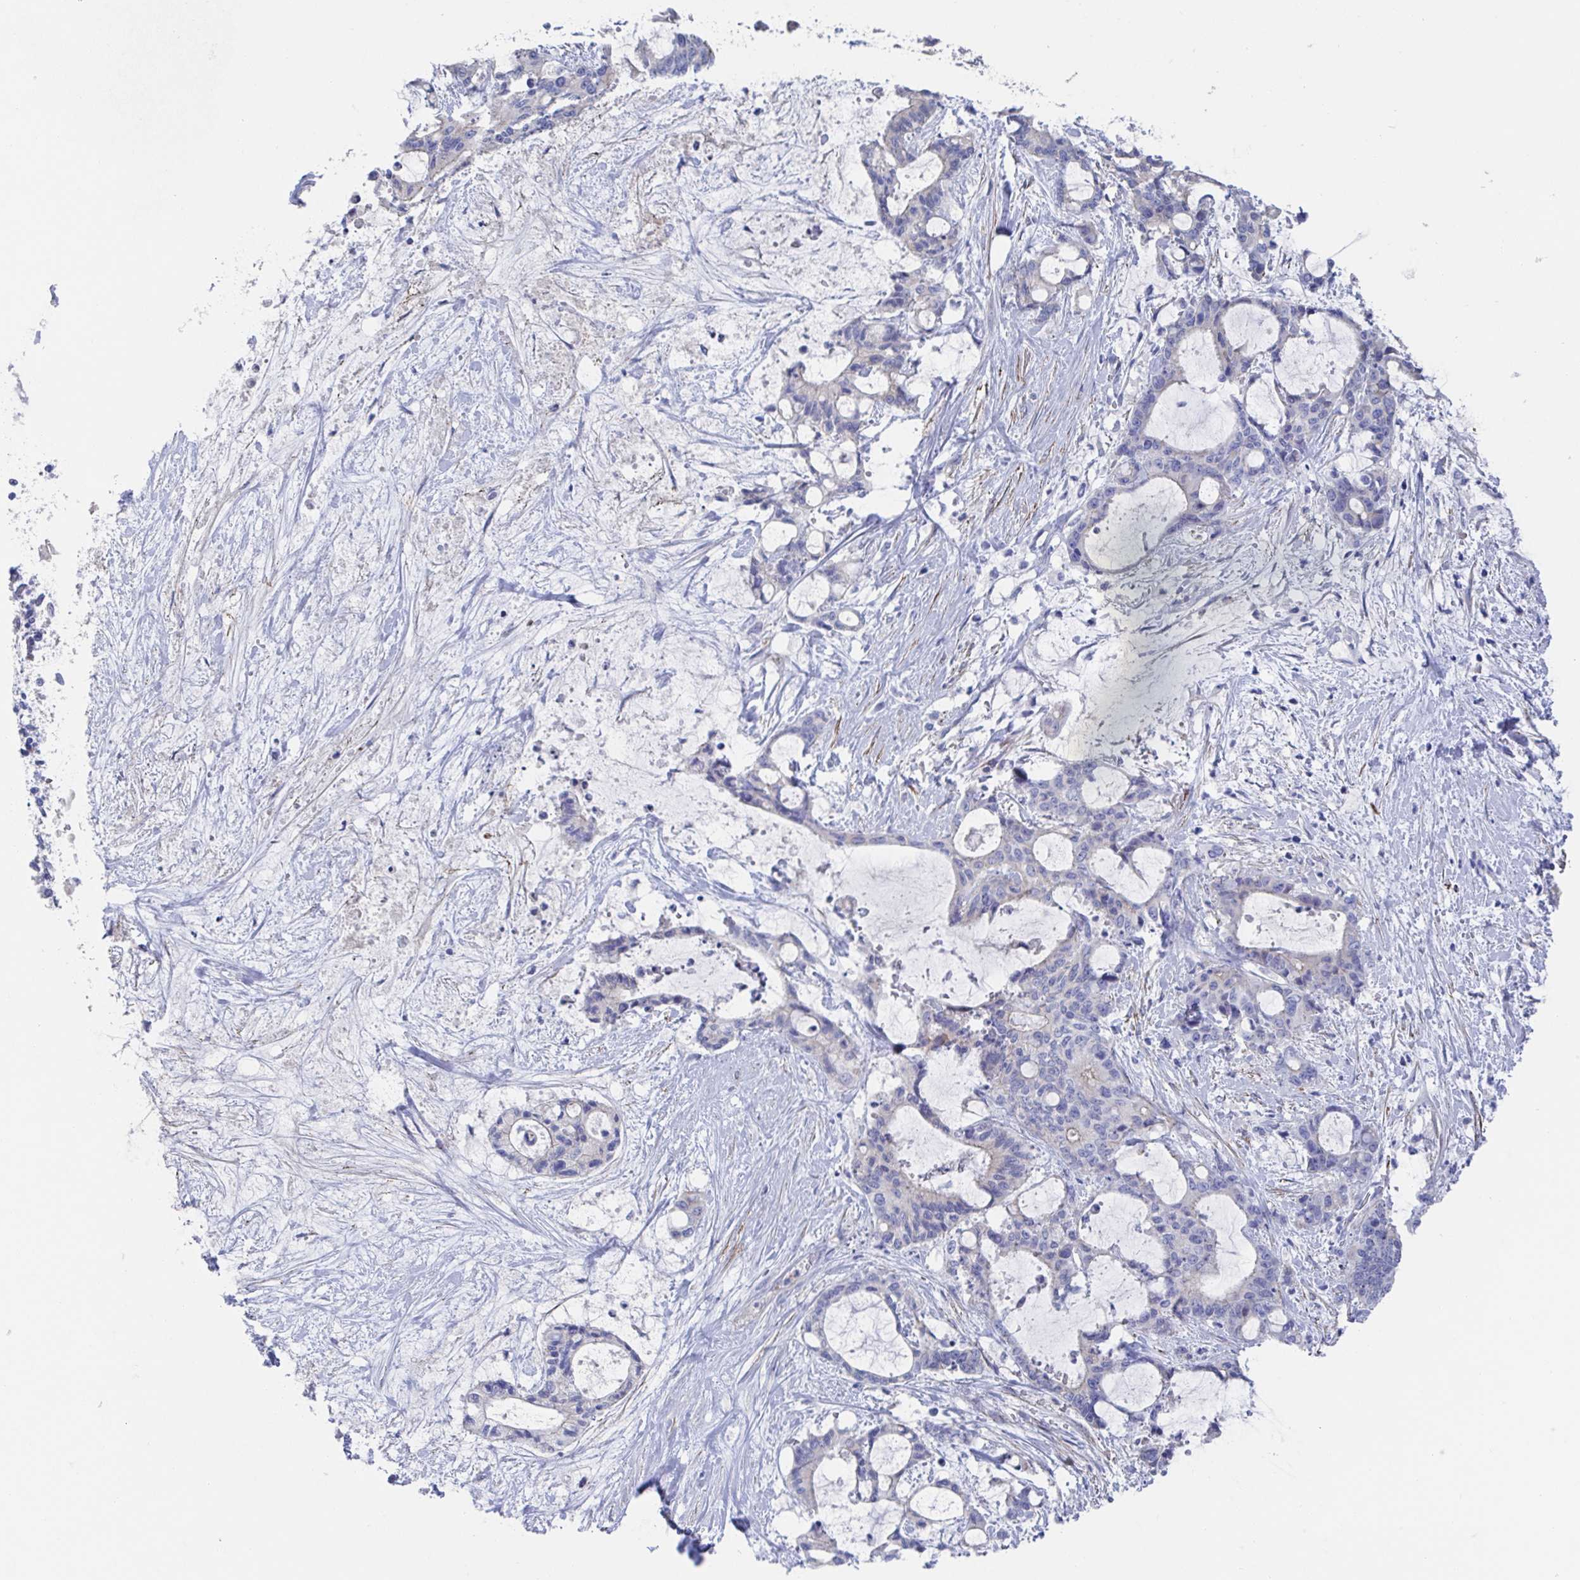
{"staining": {"intensity": "negative", "quantity": "none", "location": "none"}, "tissue": "liver cancer", "cell_type": "Tumor cells", "image_type": "cancer", "snomed": [{"axis": "morphology", "description": "Normal tissue, NOS"}, {"axis": "morphology", "description": "Cholangiocarcinoma"}, {"axis": "topography", "description": "Liver"}, {"axis": "topography", "description": "Peripheral nerve tissue"}], "caption": "Photomicrograph shows no protein staining in tumor cells of liver cancer (cholangiocarcinoma) tissue.", "gene": "CDH2", "patient": {"sex": "female", "age": 73}}